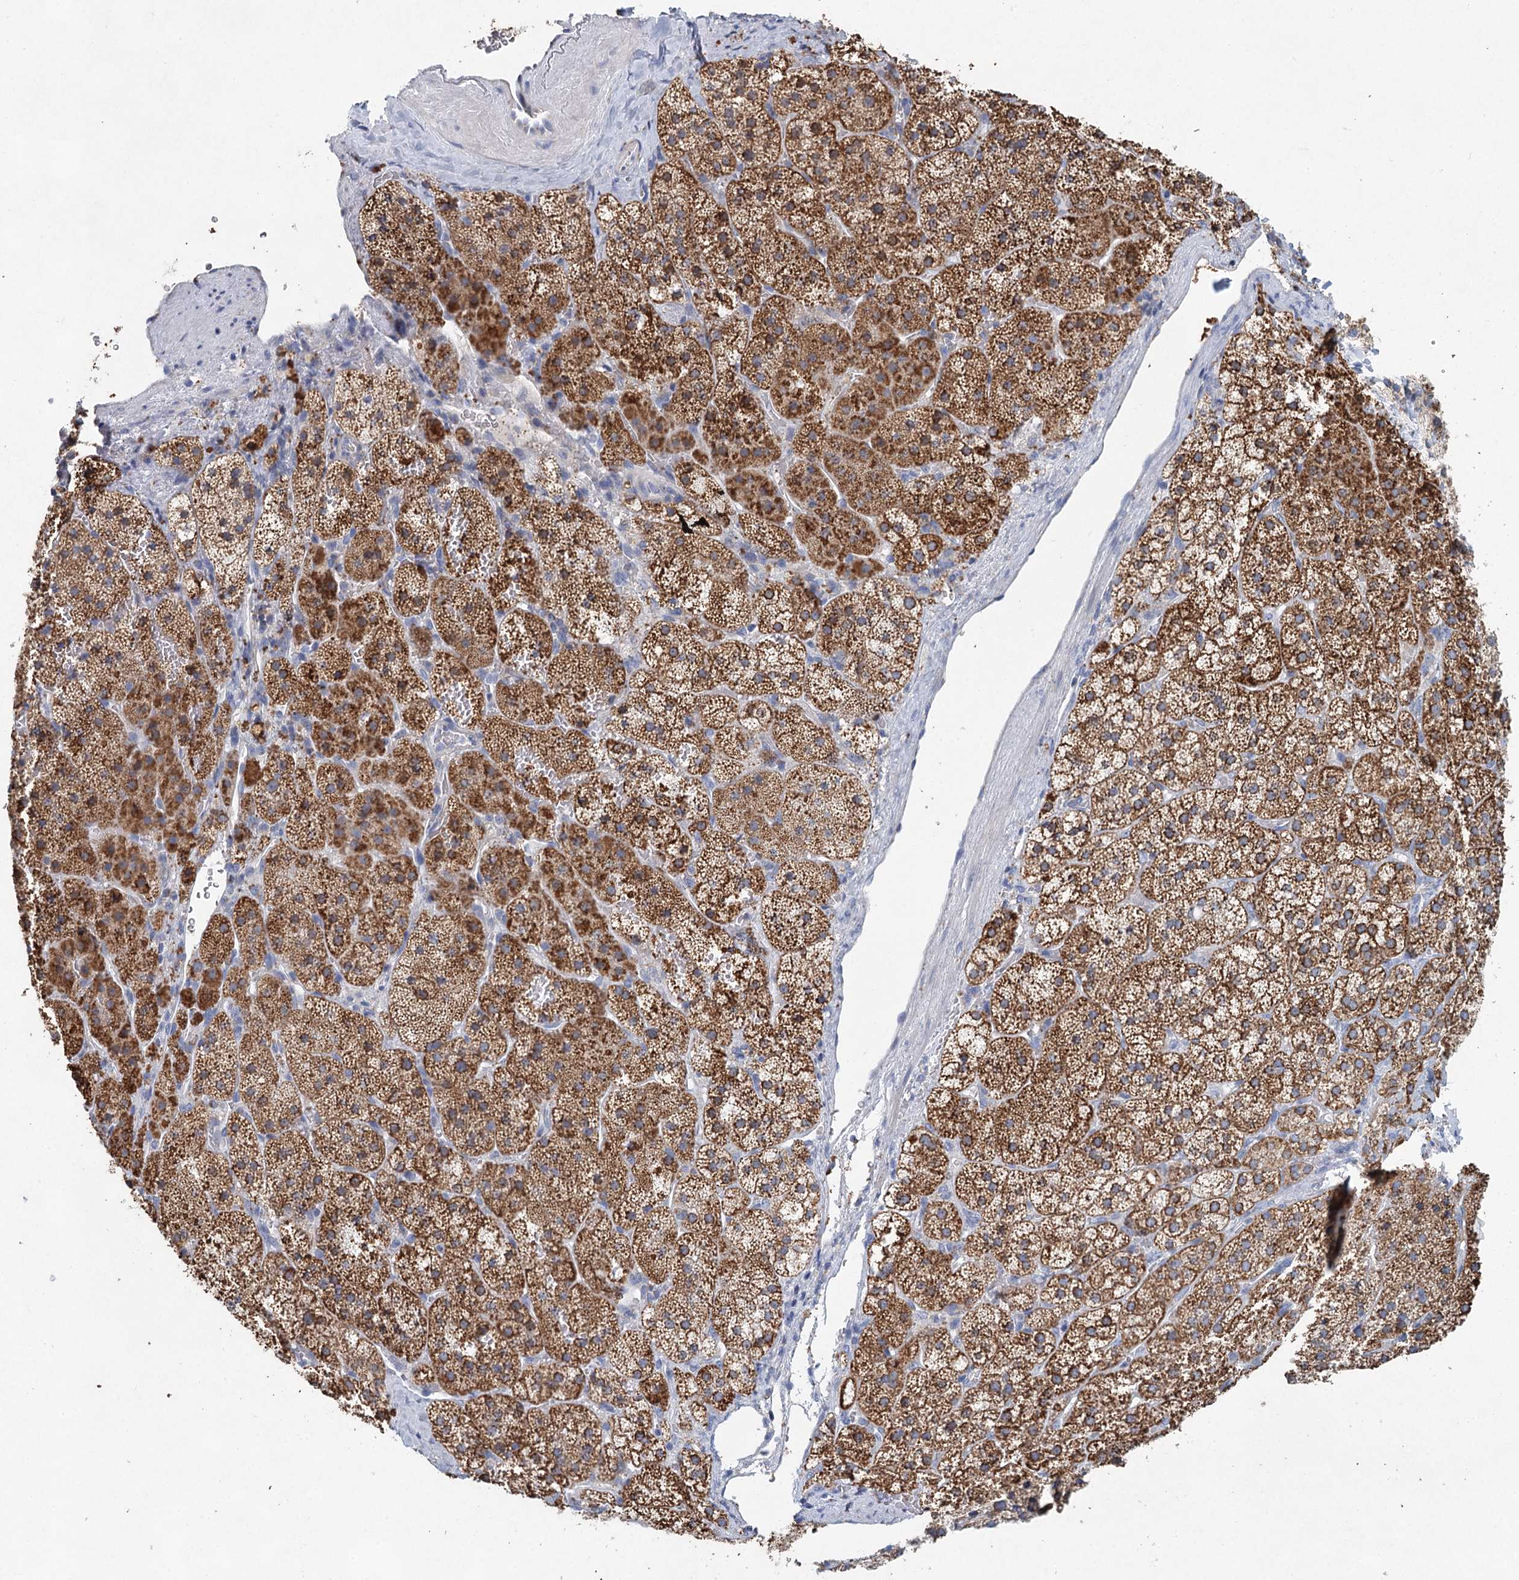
{"staining": {"intensity": "strong", "quantity": ">75%", "location": "cytoplasmic/membranous"}, "tissue": "adrenal gland", "cell_type": "Glandular cells", "image_type": "normal", "snomed": [{"axis": "morphology", "description": "Normal tissue, NOS"}, {"axis": "topography", "description": "Adrenal gland"}], "caption": "Strong cytoplasmic/membranous positivity is appreciated in about >75% of glandular cells in benign adrenal gland. (DAB IHC, brown staining for protein, blue staining for nuclei).", "gene": "XPO6", "patient": {"sex": "female", "age": 44}}